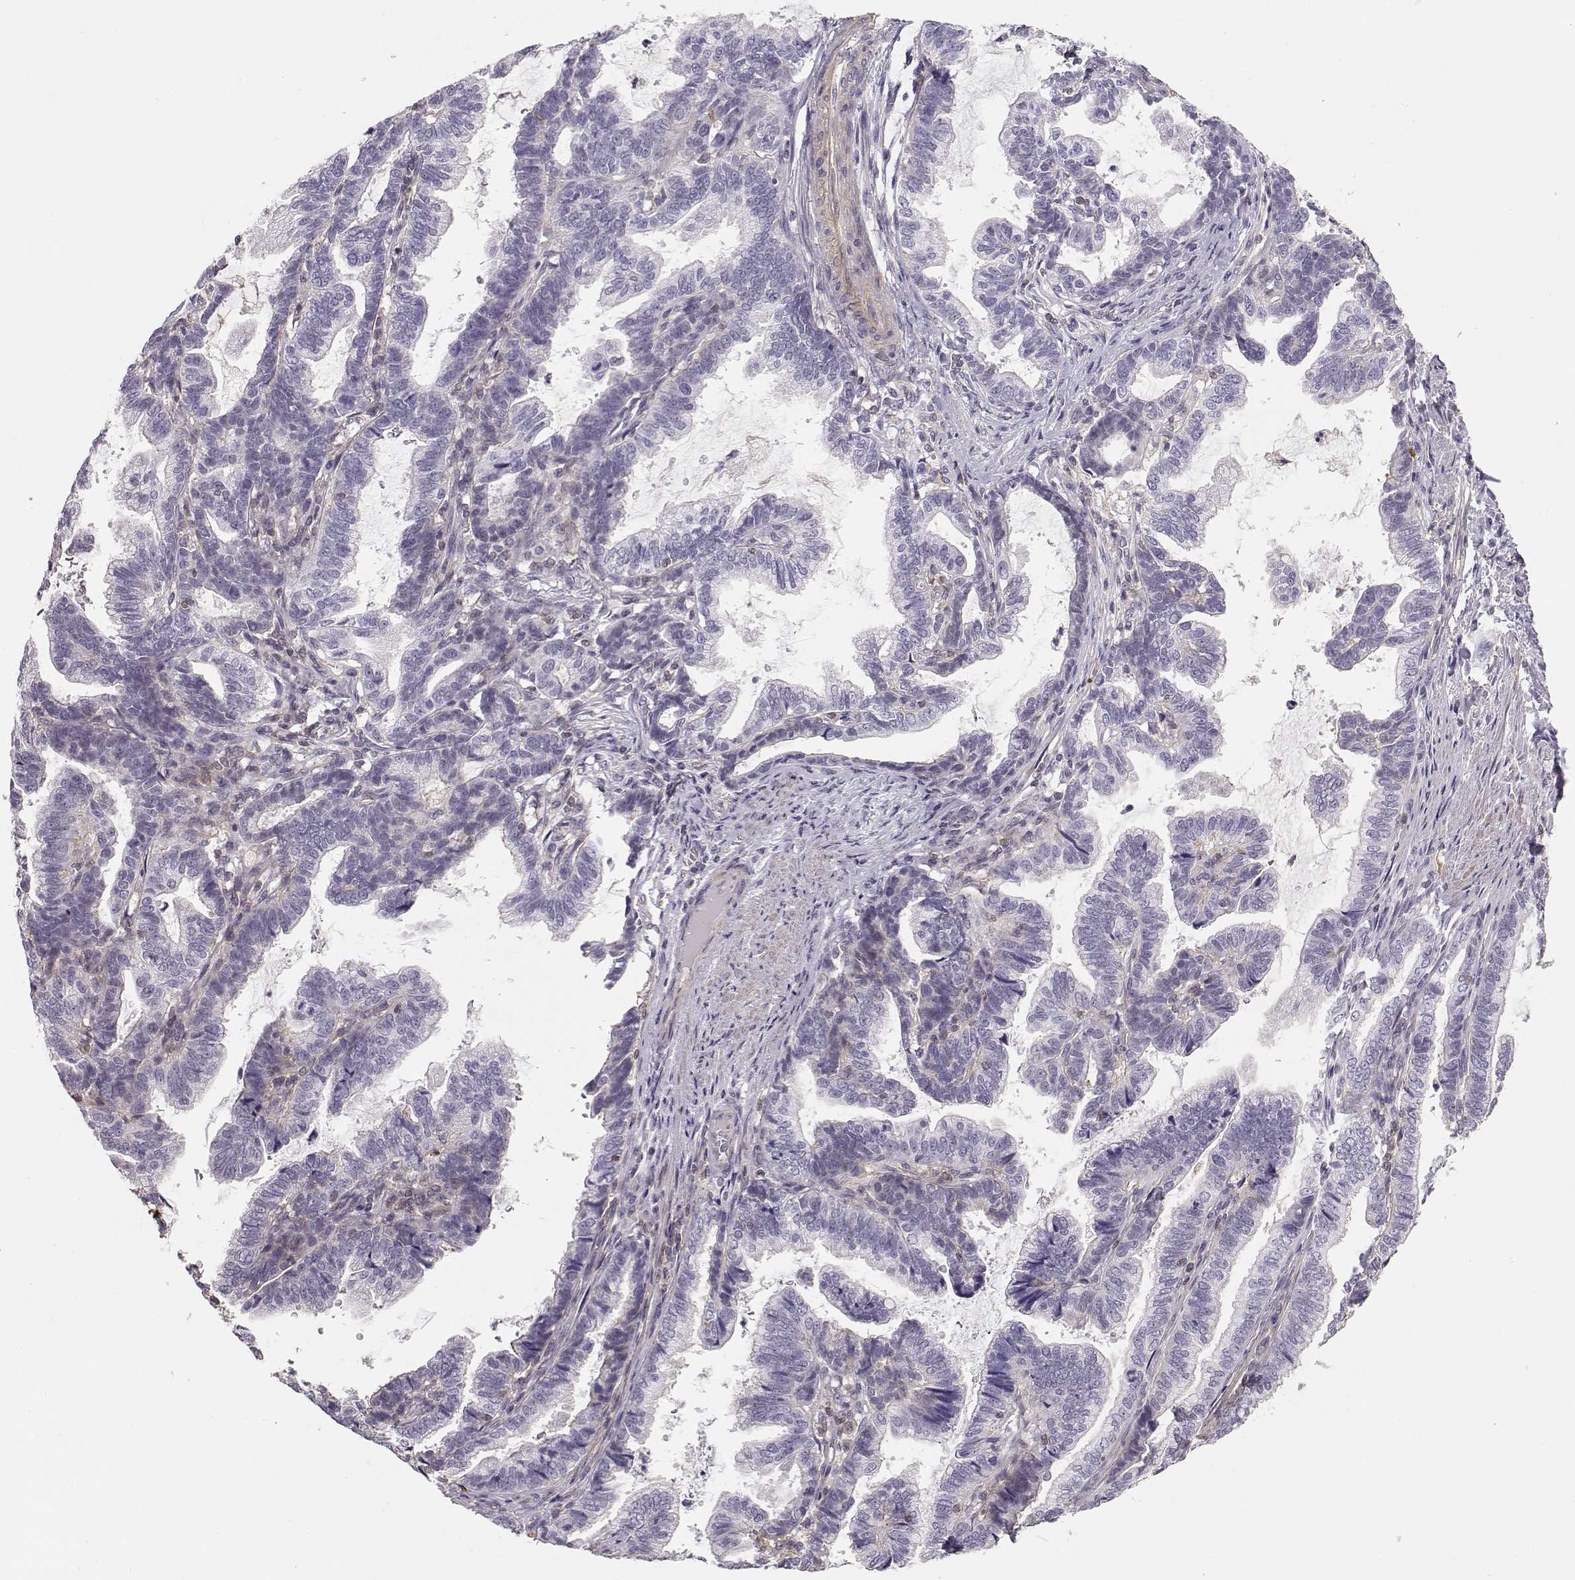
{"staining": {"intensity": "negative", "quantity": "none", "location": "none"}, "tissue": "stomach cancer", "cell_type": "Tumor cells", "image_type": "cancer", "snomed": [{"axis": "morphology", "description": "Adenocarcinoma, NOS"}, {"axis": "topography", "description": "Stomach"}], "caption": "Adenocarcinoma (stomach) was stained to show a protein in brown. There is no significant staining in tumor cells. (DAB (3,3'-diaminobenzidine) IHC visualized using brightfield microscopy, high magnification).", "gene": "DAPL1", "patient": {"sex": "male", "age": 83}}